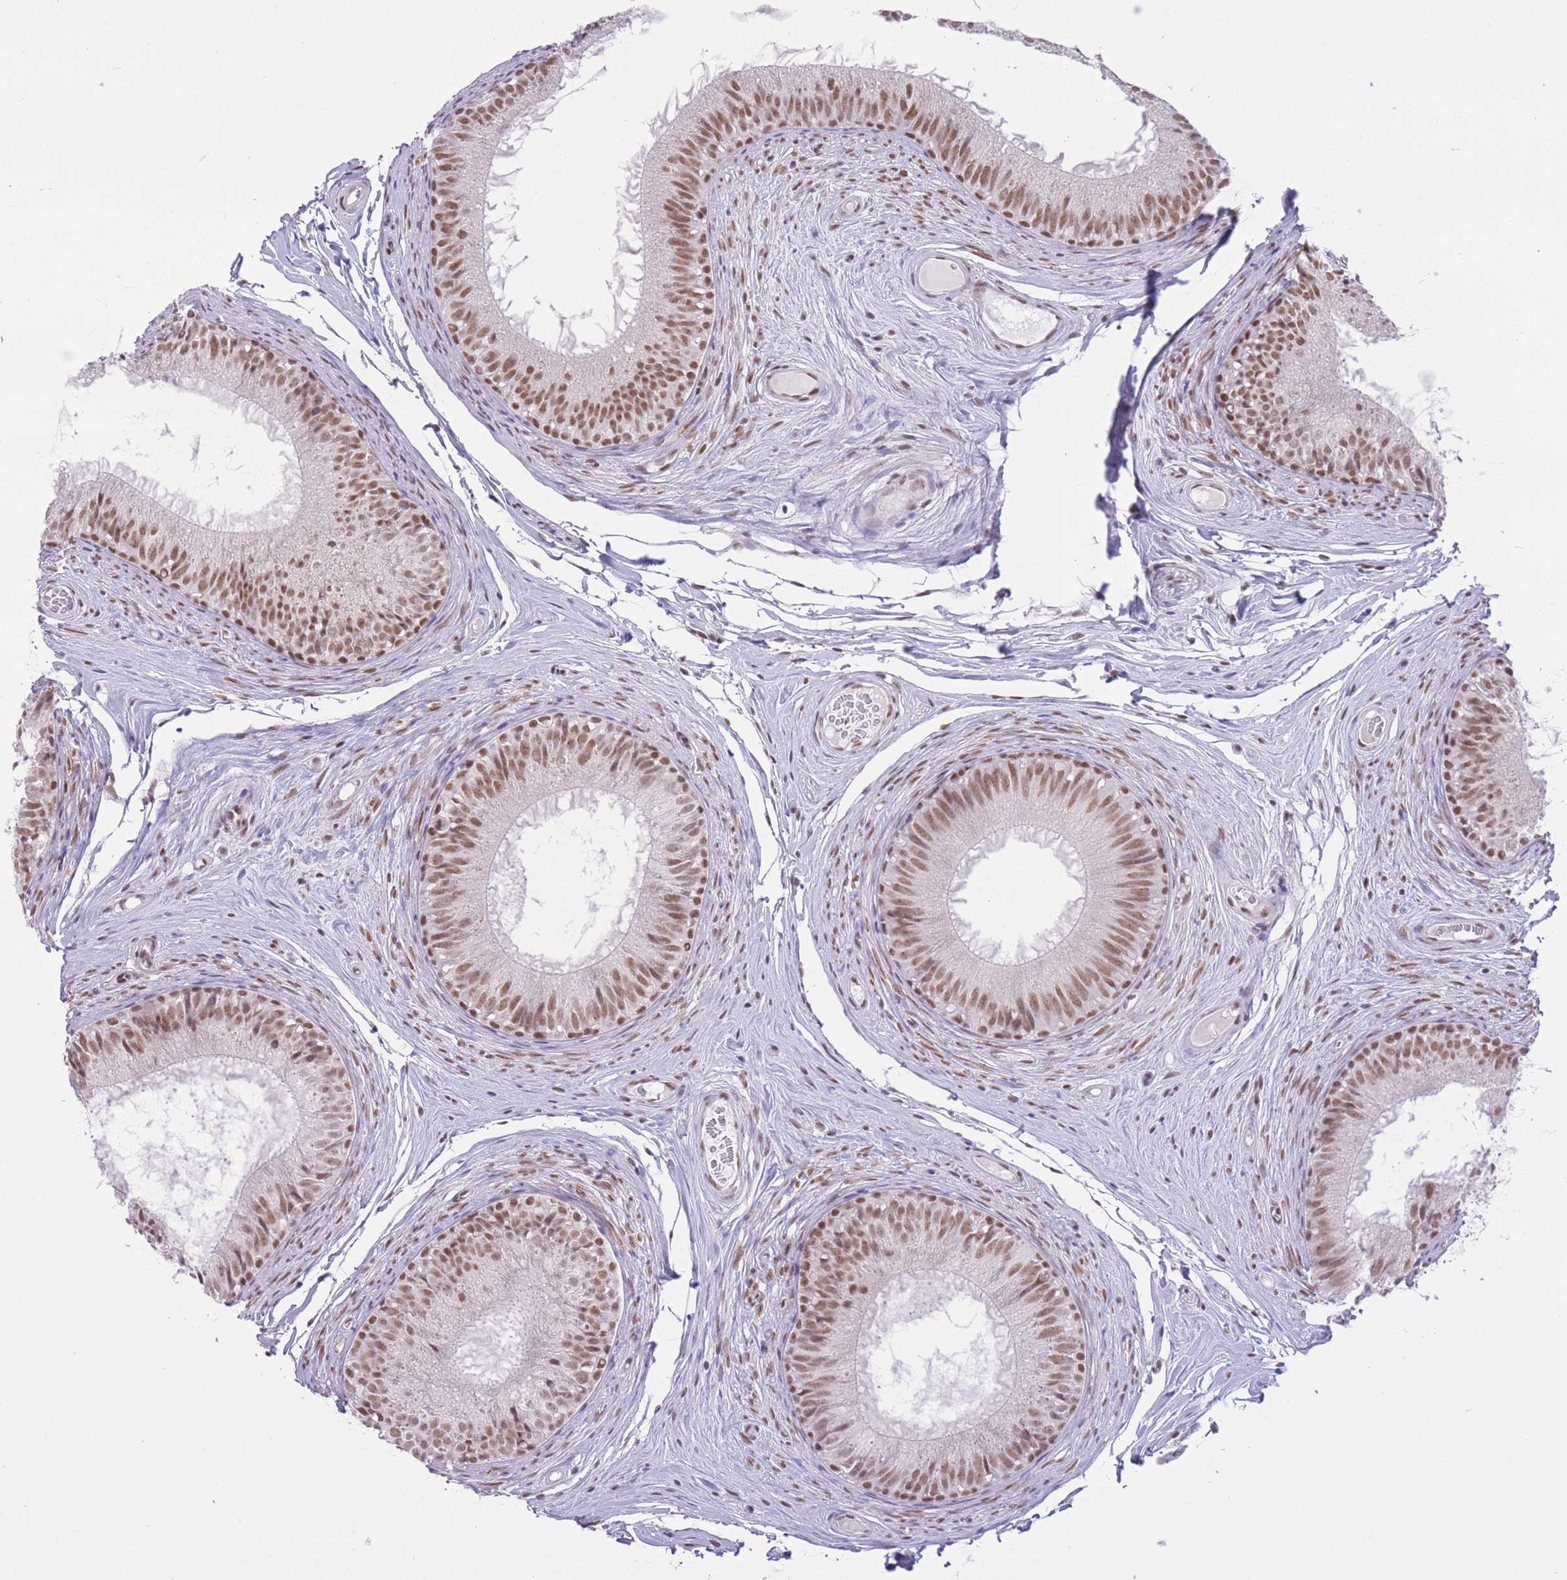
{"staining": {"intensity": "moderate", "quantity": ">75%", "location": "nuclear"}, "tissue": "epididymis", "cell_type": "Glandular cells", "image_type": "normal", "snomed": [{"axis": "morphology", "description": "Normal tissue, NOS"}, {"axis": "topography", "description": "Epididymis"}], "caption": "A micrograph of epididymis stained for a protein exhibits moderate nuclear brown staining in glandular cells.", "gene": "ZBED5", "patient": {"sex": "male", "age": 25}}